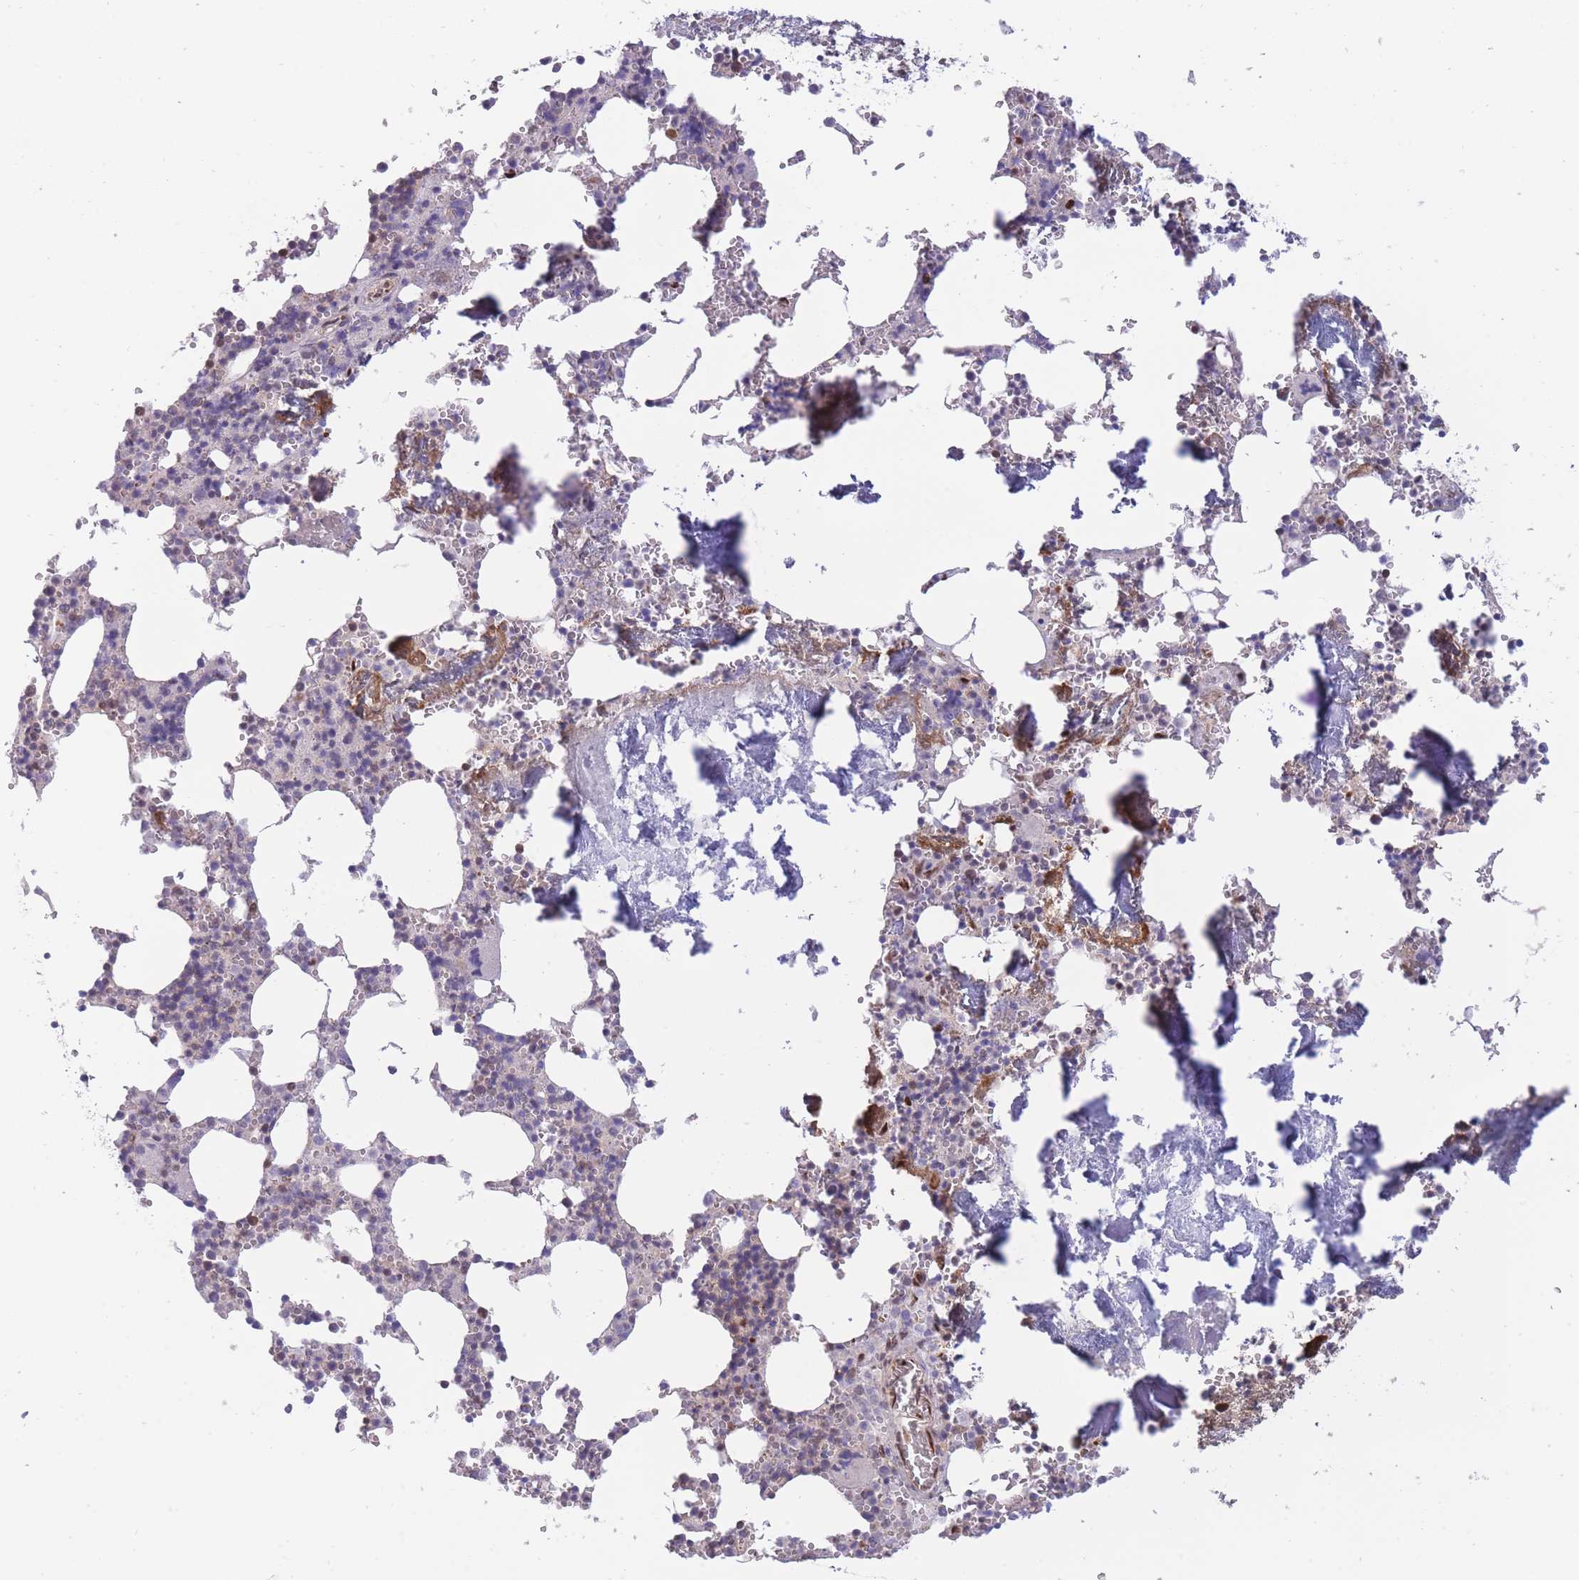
{"staining": {"intensity": "moderate", "quantity": "<25%", "location": "nuclear"}, "tissue": "bone marrow", "cell_type": "Hematopoietic cells", "image_type": "normal", "snomed": [{"axis": "morphology", "description": "Normal tissue, NOS"}, {"axis": "topography", "description": "Bone marrow"}], "caption": "Immunohistochemical staining of benign bone marrow demonstrates <25% levels of moderate nuclear protein expression in approximately <25% of hematopoietic cells. (DAB (3,3'-diaminobenzidine) IHC with brightfield microscopy, high magnification).", "gene": "NSFL1C", "patient": {"sex": "male", "age": 54}}